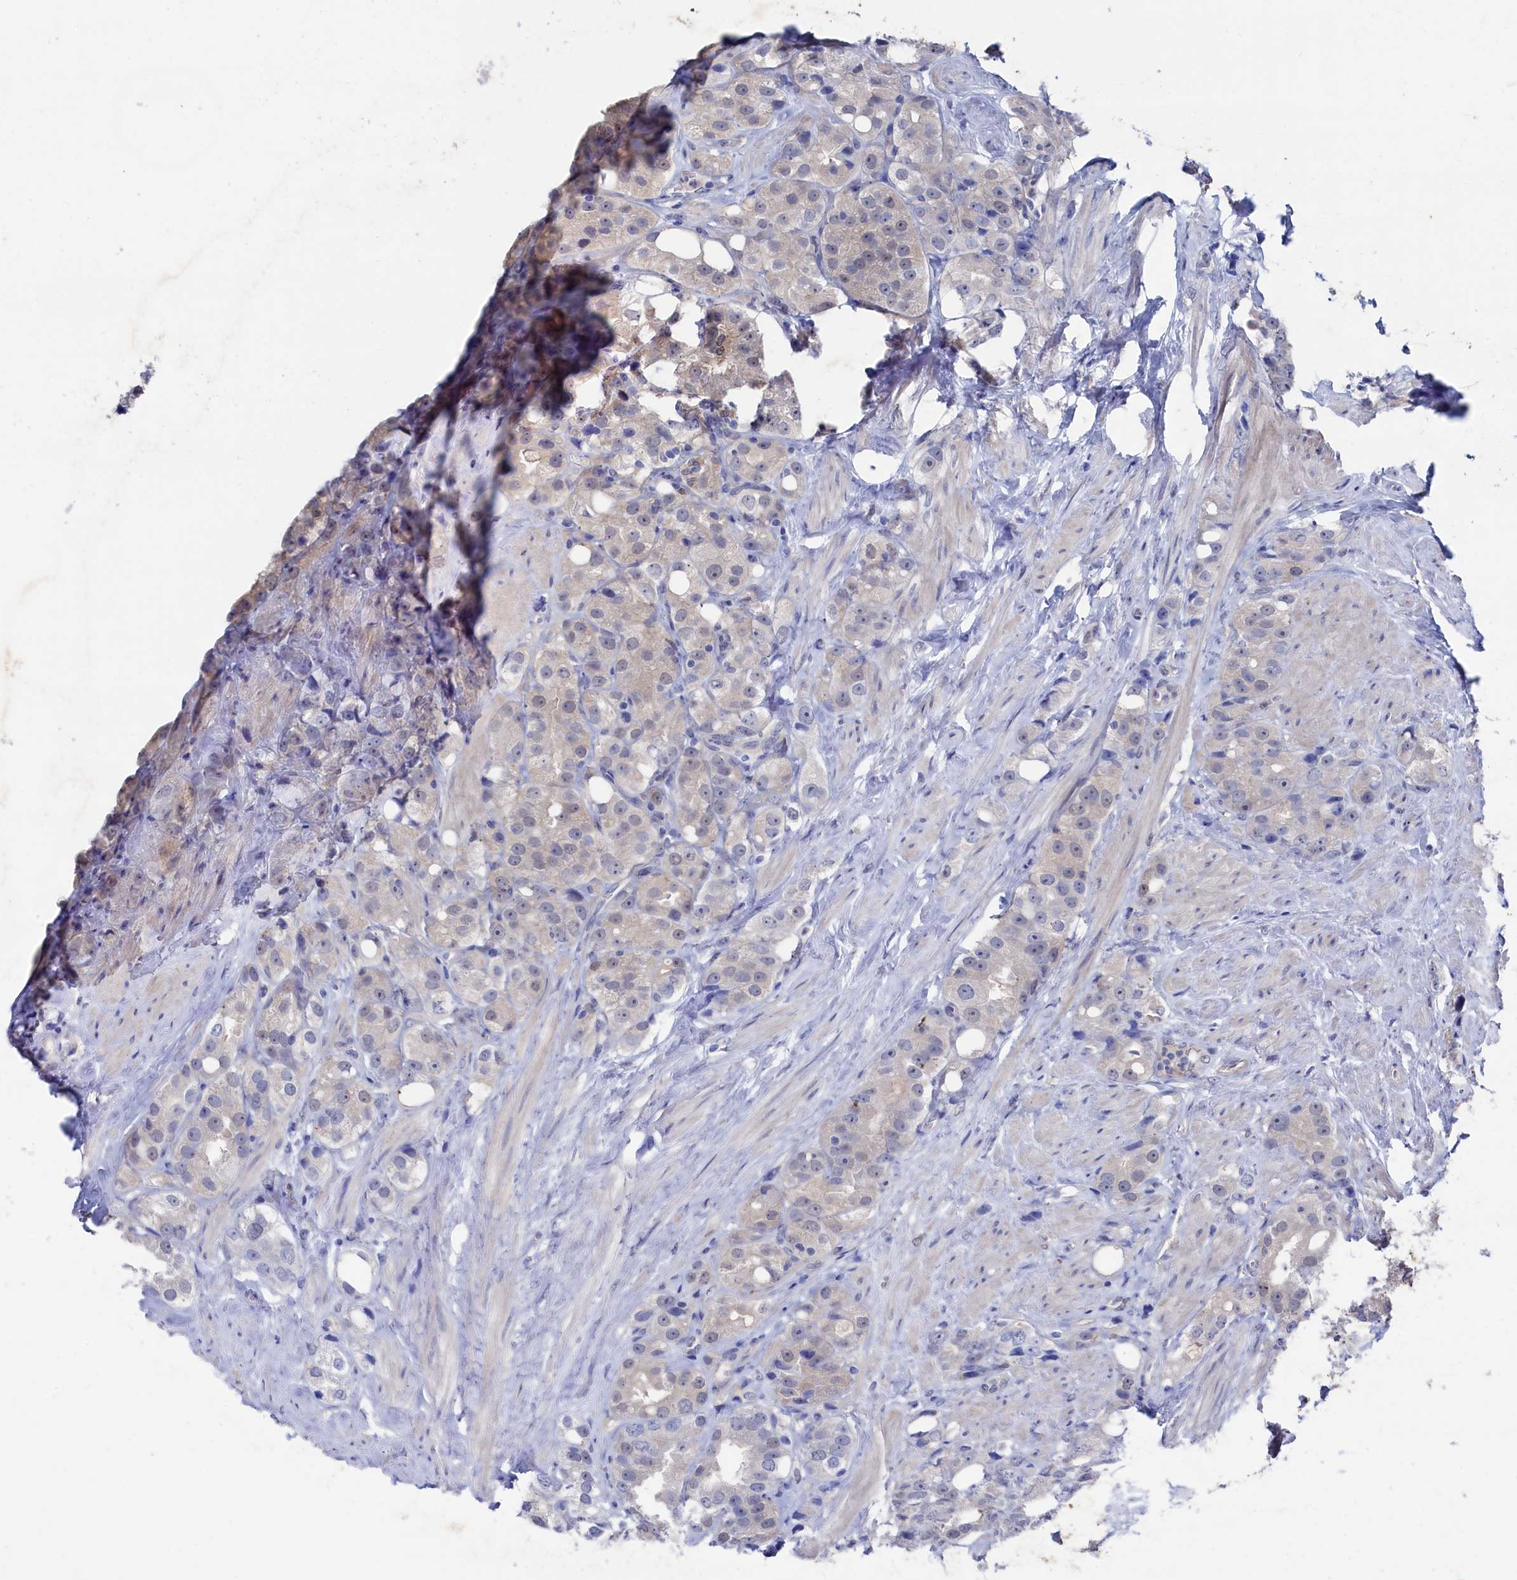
{"staining": {"intensity": "negative", "quantity": "none", "location": "none"}, "tissue": "prostate cancer", "cell_type": "Tumor cells", "image_type": "cancer", "snomed": [{"axis": "morphology", "description": "Adenocarcinoma, NOS"}, {"axis": "topography", "description": "Prostate"}], "caption": "High magnification brightfield microscopy of adenocarcinoma (prostate) stained with DAB (brown) and counterstained with hematoxylin (blue): tumor cells show no significant staining.", "gene": "RNH1", "patient": {"sex": "male", "age": 79}}